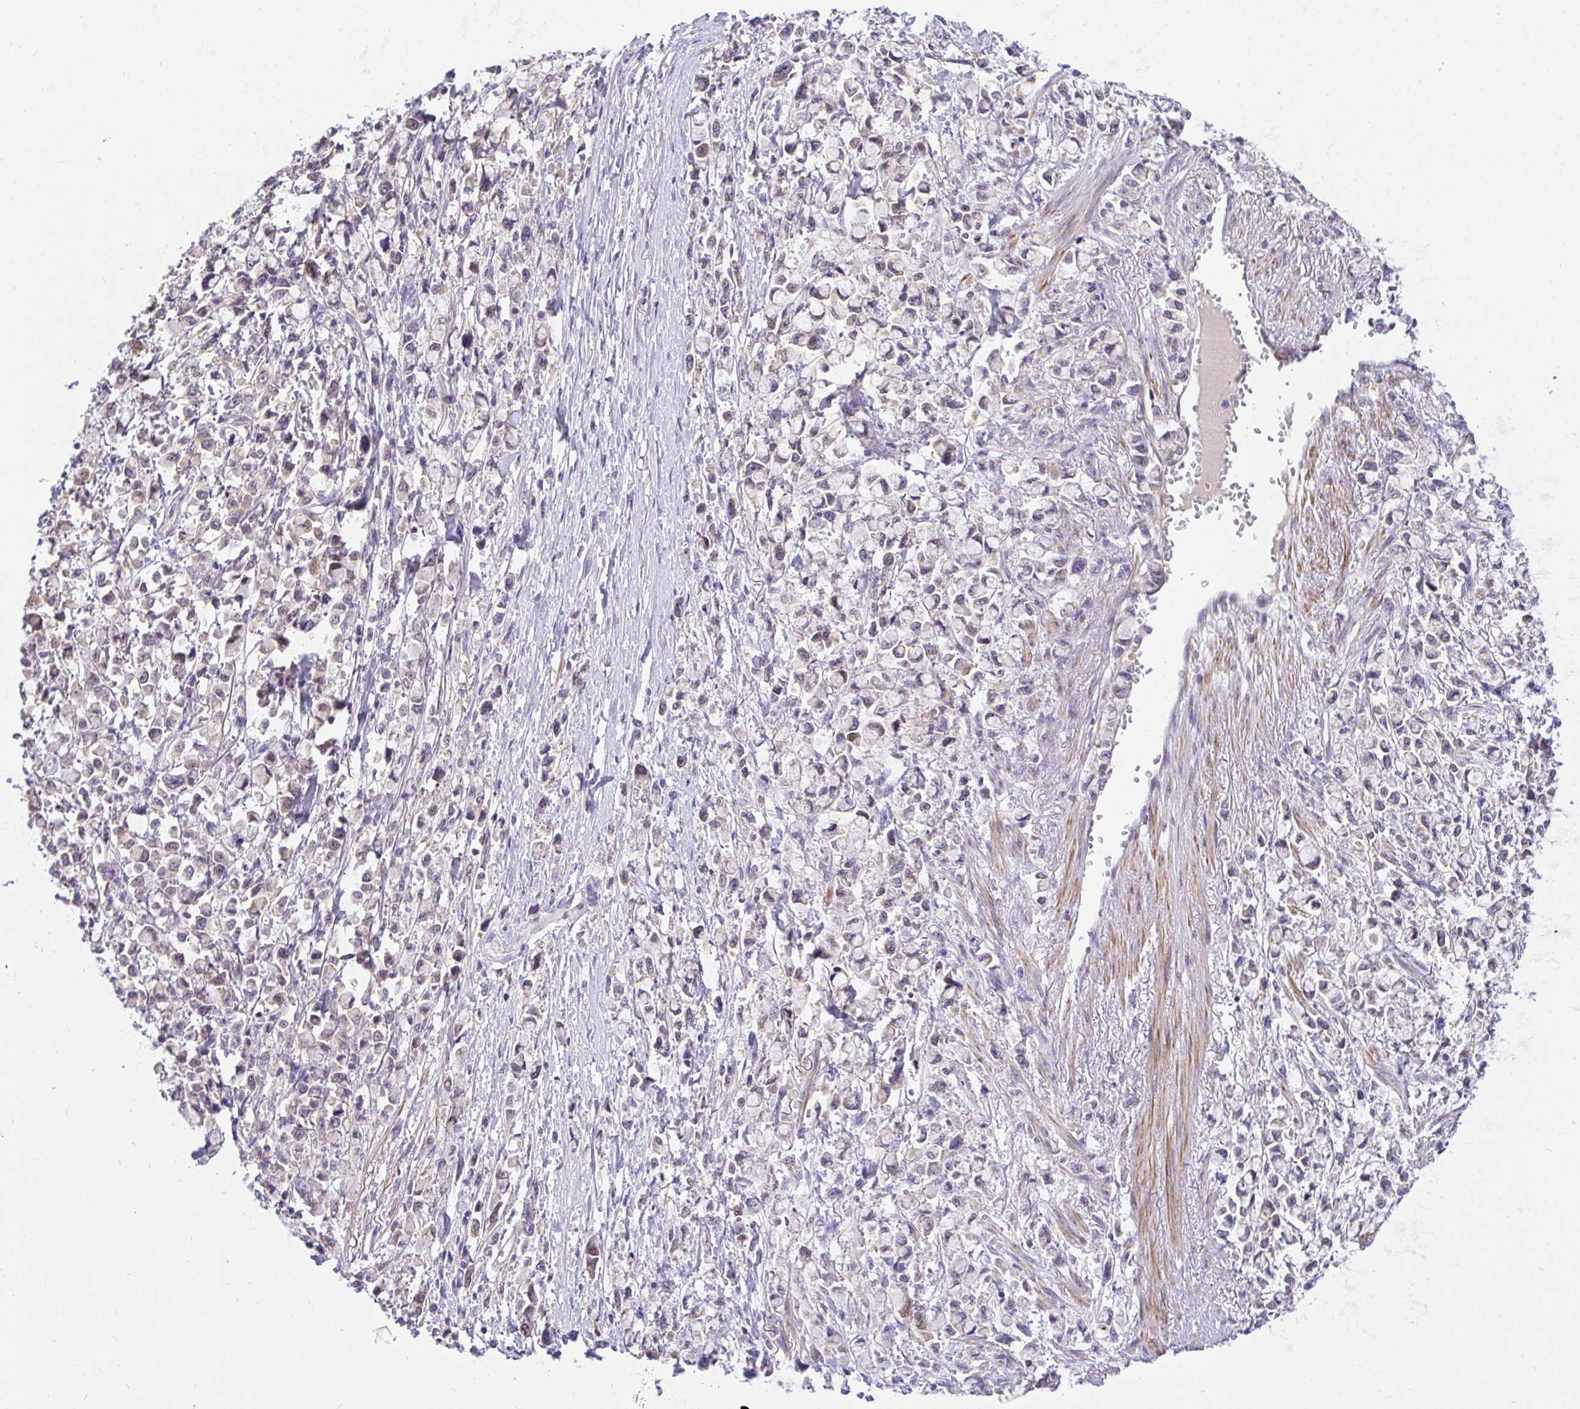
{"staining": {"intensity": "weak", "quantity": "25%-75%", "location": "cytoplasmic/membranous"}, "tissue": "stomach cancer", "cell_type": "Tumor cells", "image_type": "cancer", "snomed": [{"axis": "morphology", "description": "Adenocarcinoma, NOS"}, {"axis": "topography", "description": "Stomach"}], "caption": "A brown stain shows weak cytoplasmic/membranous expression of a protein in human stomach cancer tumor cells. The staining was performed using DAB, with brown indicating positive protein expression. Nuclei are stained blue with hematoxylin.", "gene": "C19orf54", "patient": {"sex": "female", "age": 81}}